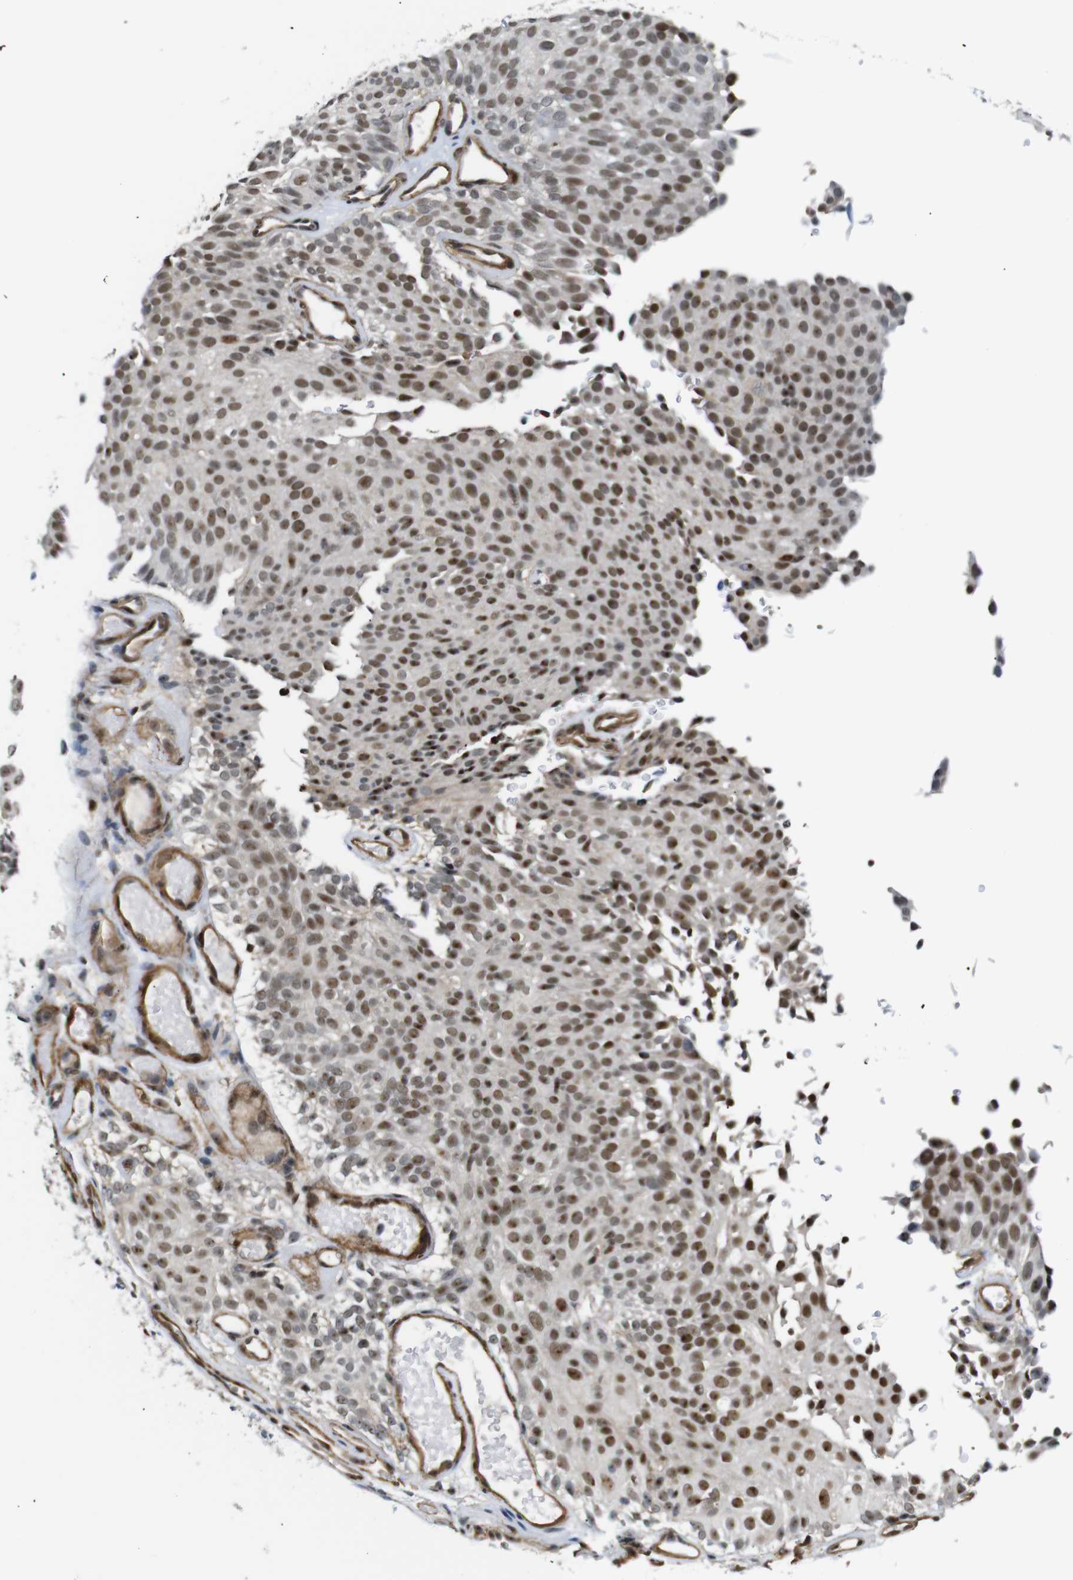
{"staining": {"intensity": "moderate", "quantity": ">75%", "location": "nuclear"}, "tissue": "urothelial cancer", "cell_type": "Tumor cells", "image_type": "cancer", "snomed": [{"axis": "morphology", "description": "Urothelial carcinoma, Low grade"}, {"axis": "topography", "description": "Urinary bladder"}], "caption": "The immunohistochemical stain highlights moderate nuclear expression in tumor cells of low-grade urothelial carcinoma tissue.", "gene": "PARN", "patient": {"sex": "male", "age": 78}}